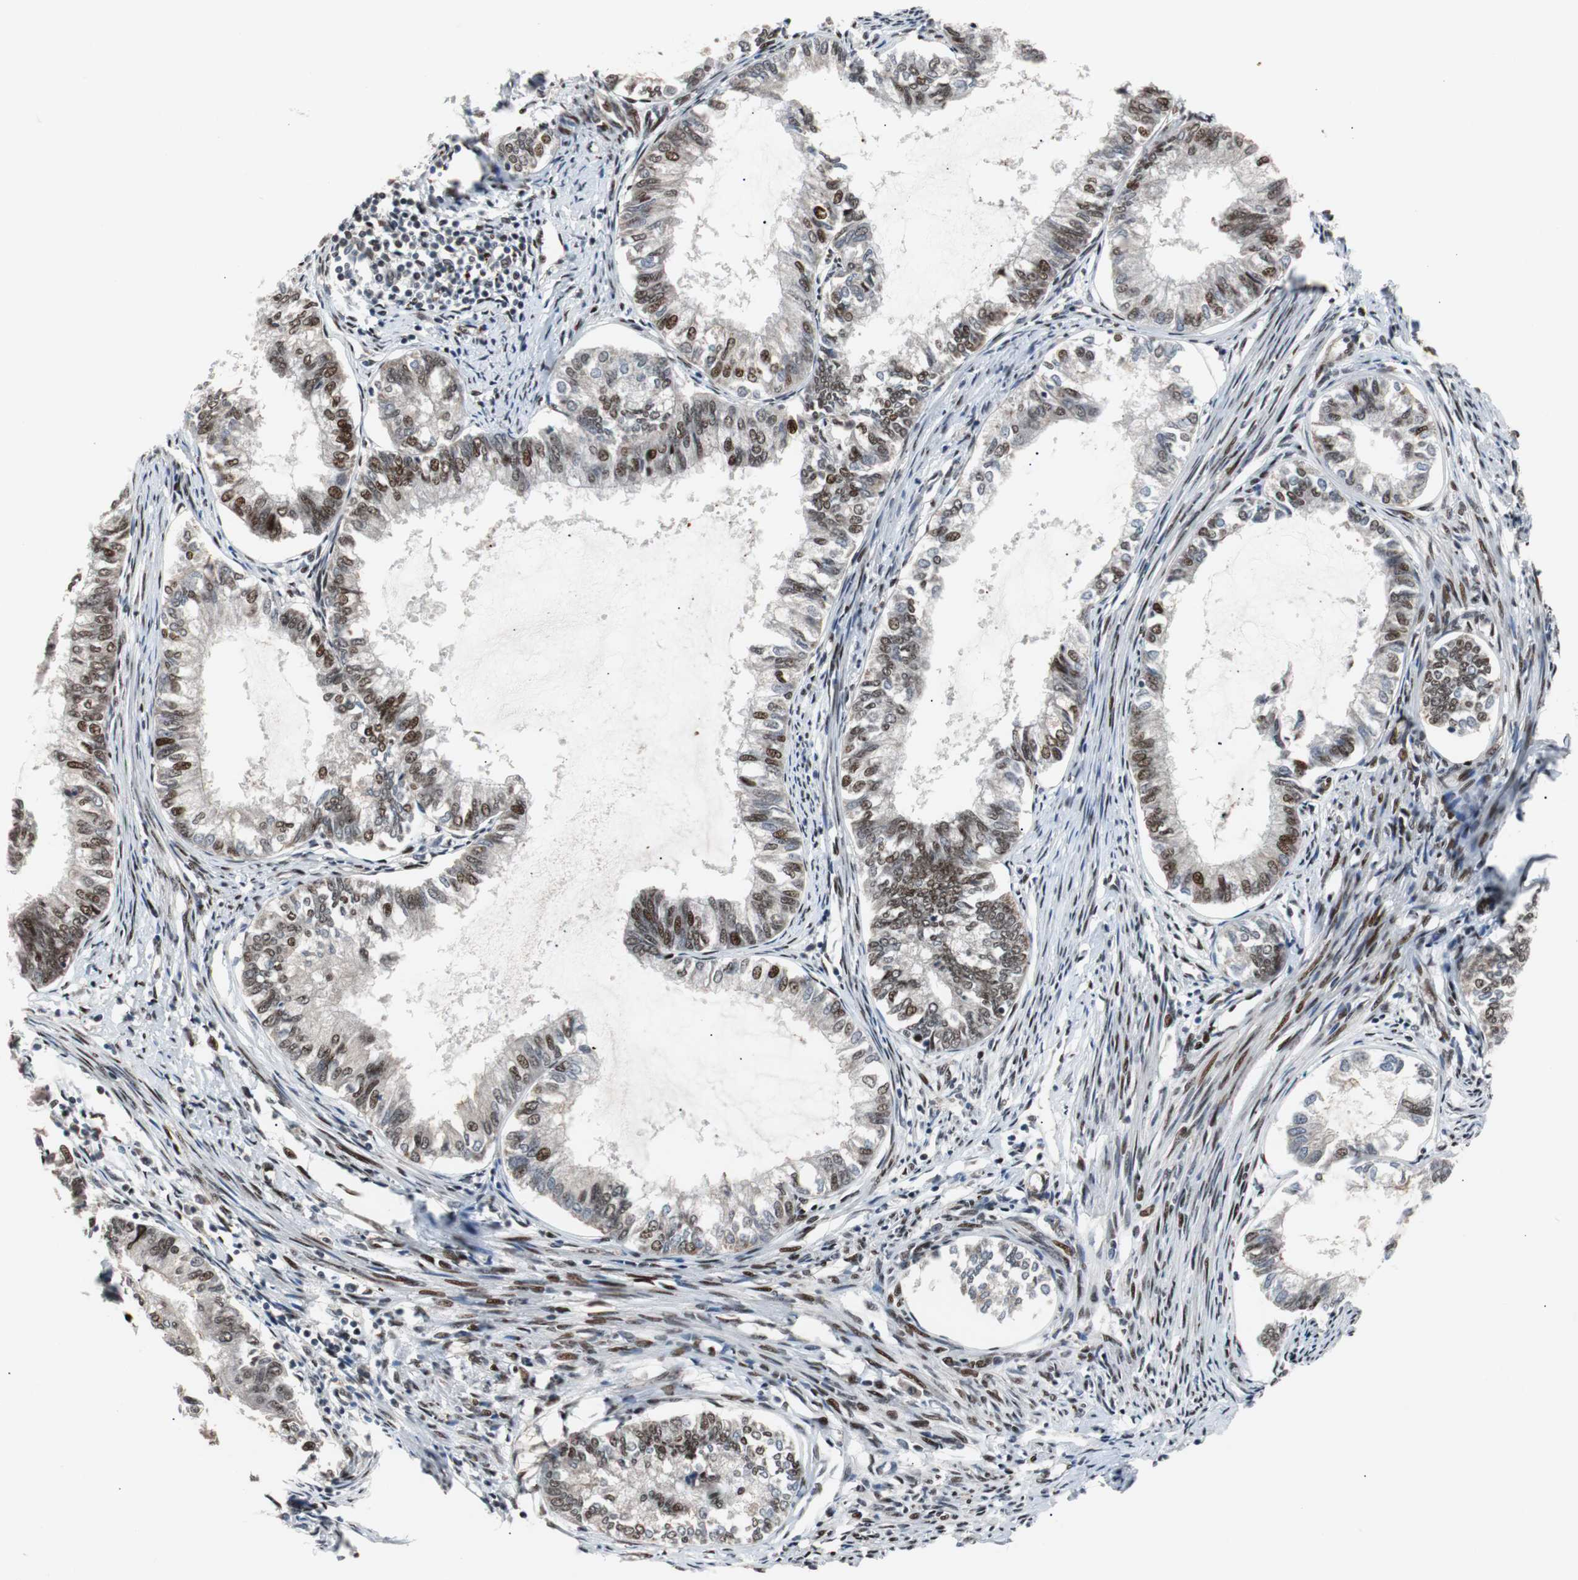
{"staining": {"intensity": "moderate", "quantity": "25%-75%", "location": "nuclear"}, "tissue": "endometrial cancer", "cell_type": "Tumor cells", "image_type": "cancer", "snomed": [{"axis": "morphology", "description": "Adenocarcinoma, NOS"}, {"axis": "topography", "description": "Endometrium"}], "caption": "Immunohistochemical staining of adenocarcinoma (endometrial) demonstrates medium levels of moderate nuclear positivity in about 25%-75% of tumor cells.", "gene": "NBL1", "patient": {"sex": "female", "age": 86}}